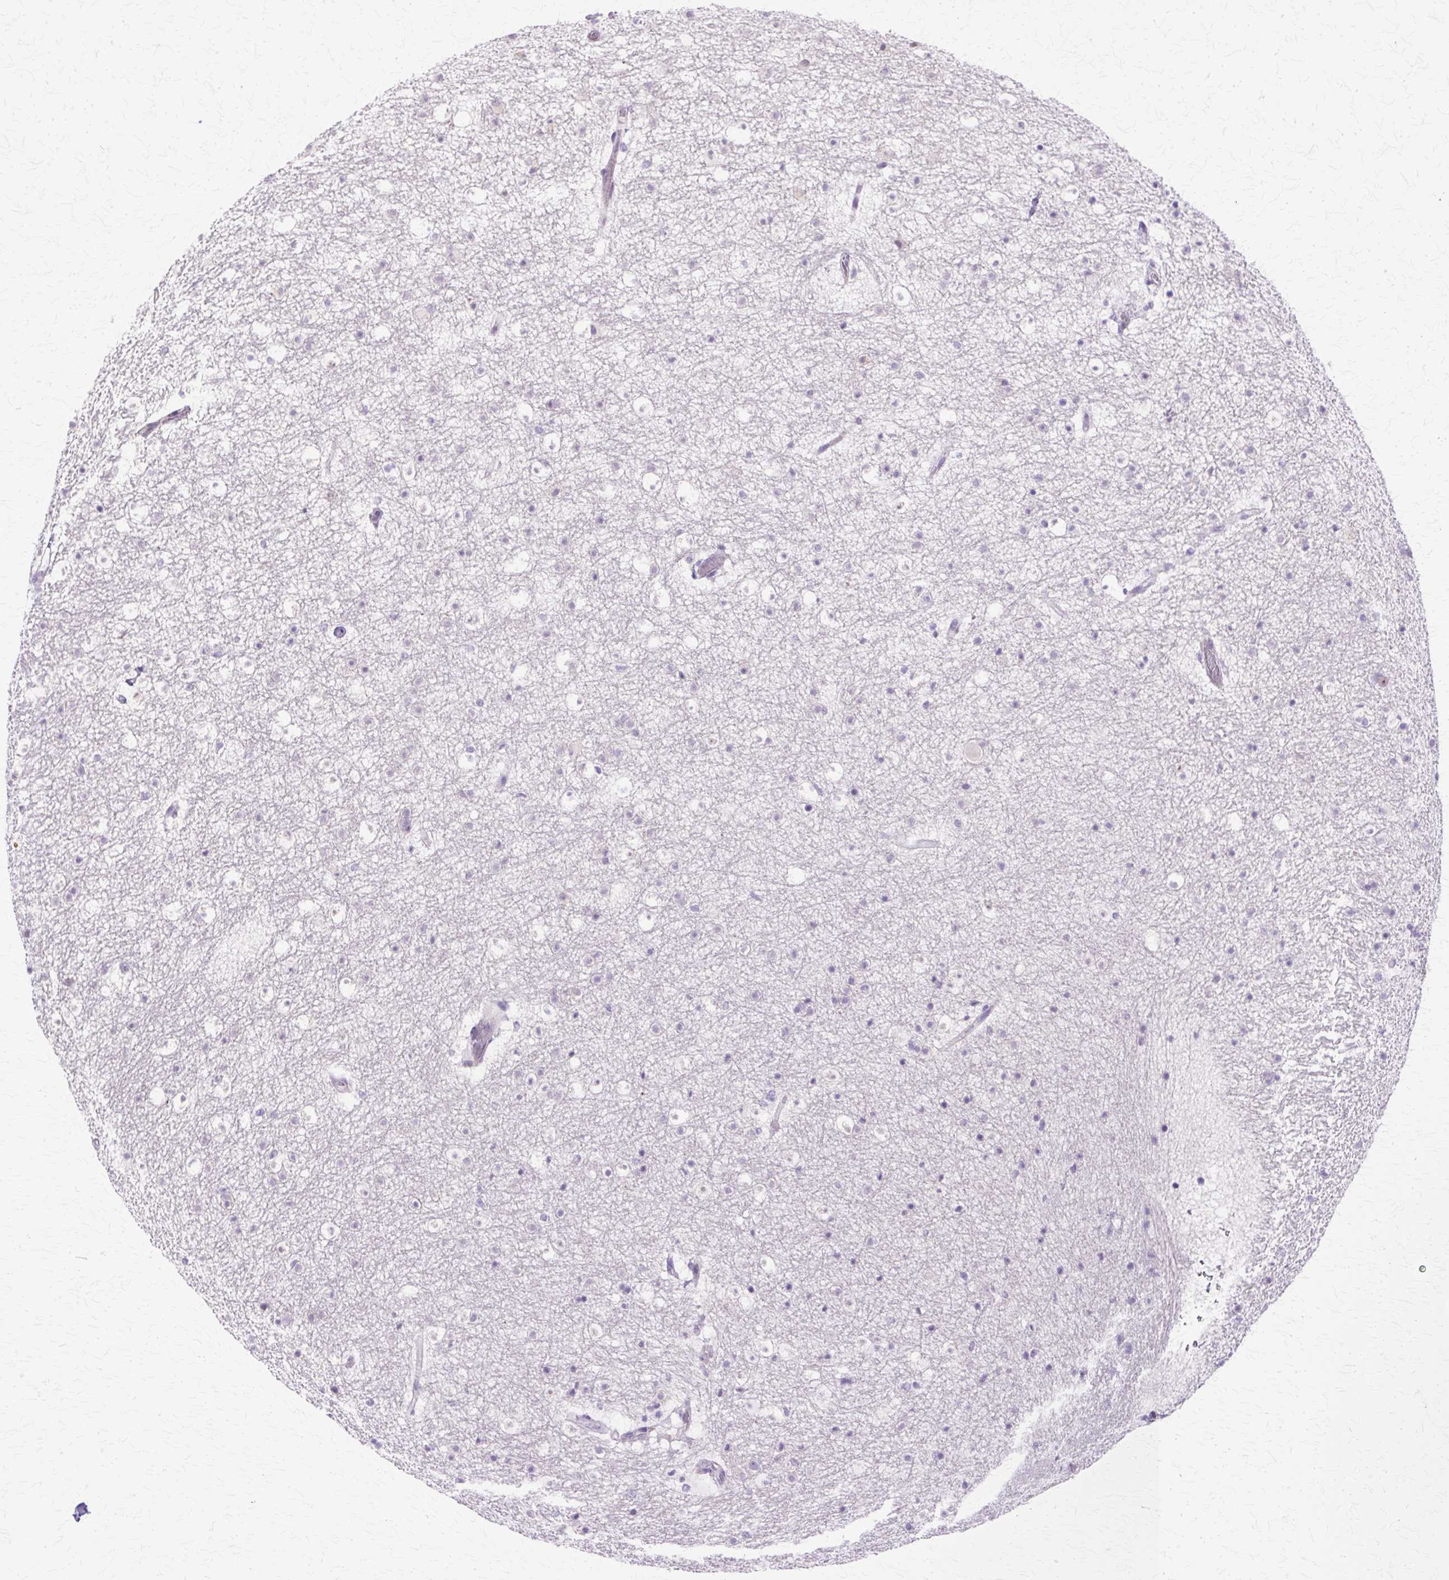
{"staining": {"intensity": "negative", "quantity": "none", "location": "none"}, "tissue": "caudate", "cell_type": "Glial cells", "image_type": "normal", "snomed": [{"axis": "morphology", "description": "Normal tissue, NOS"}, {"axis": "topography", "description": "Lateral ventricle wall"}], "caption": "Image shows no significant protein staining in glial cells of benign caudate.", "gene": "HSPA1A", "patient": {"sex": "male", "age": 37}}